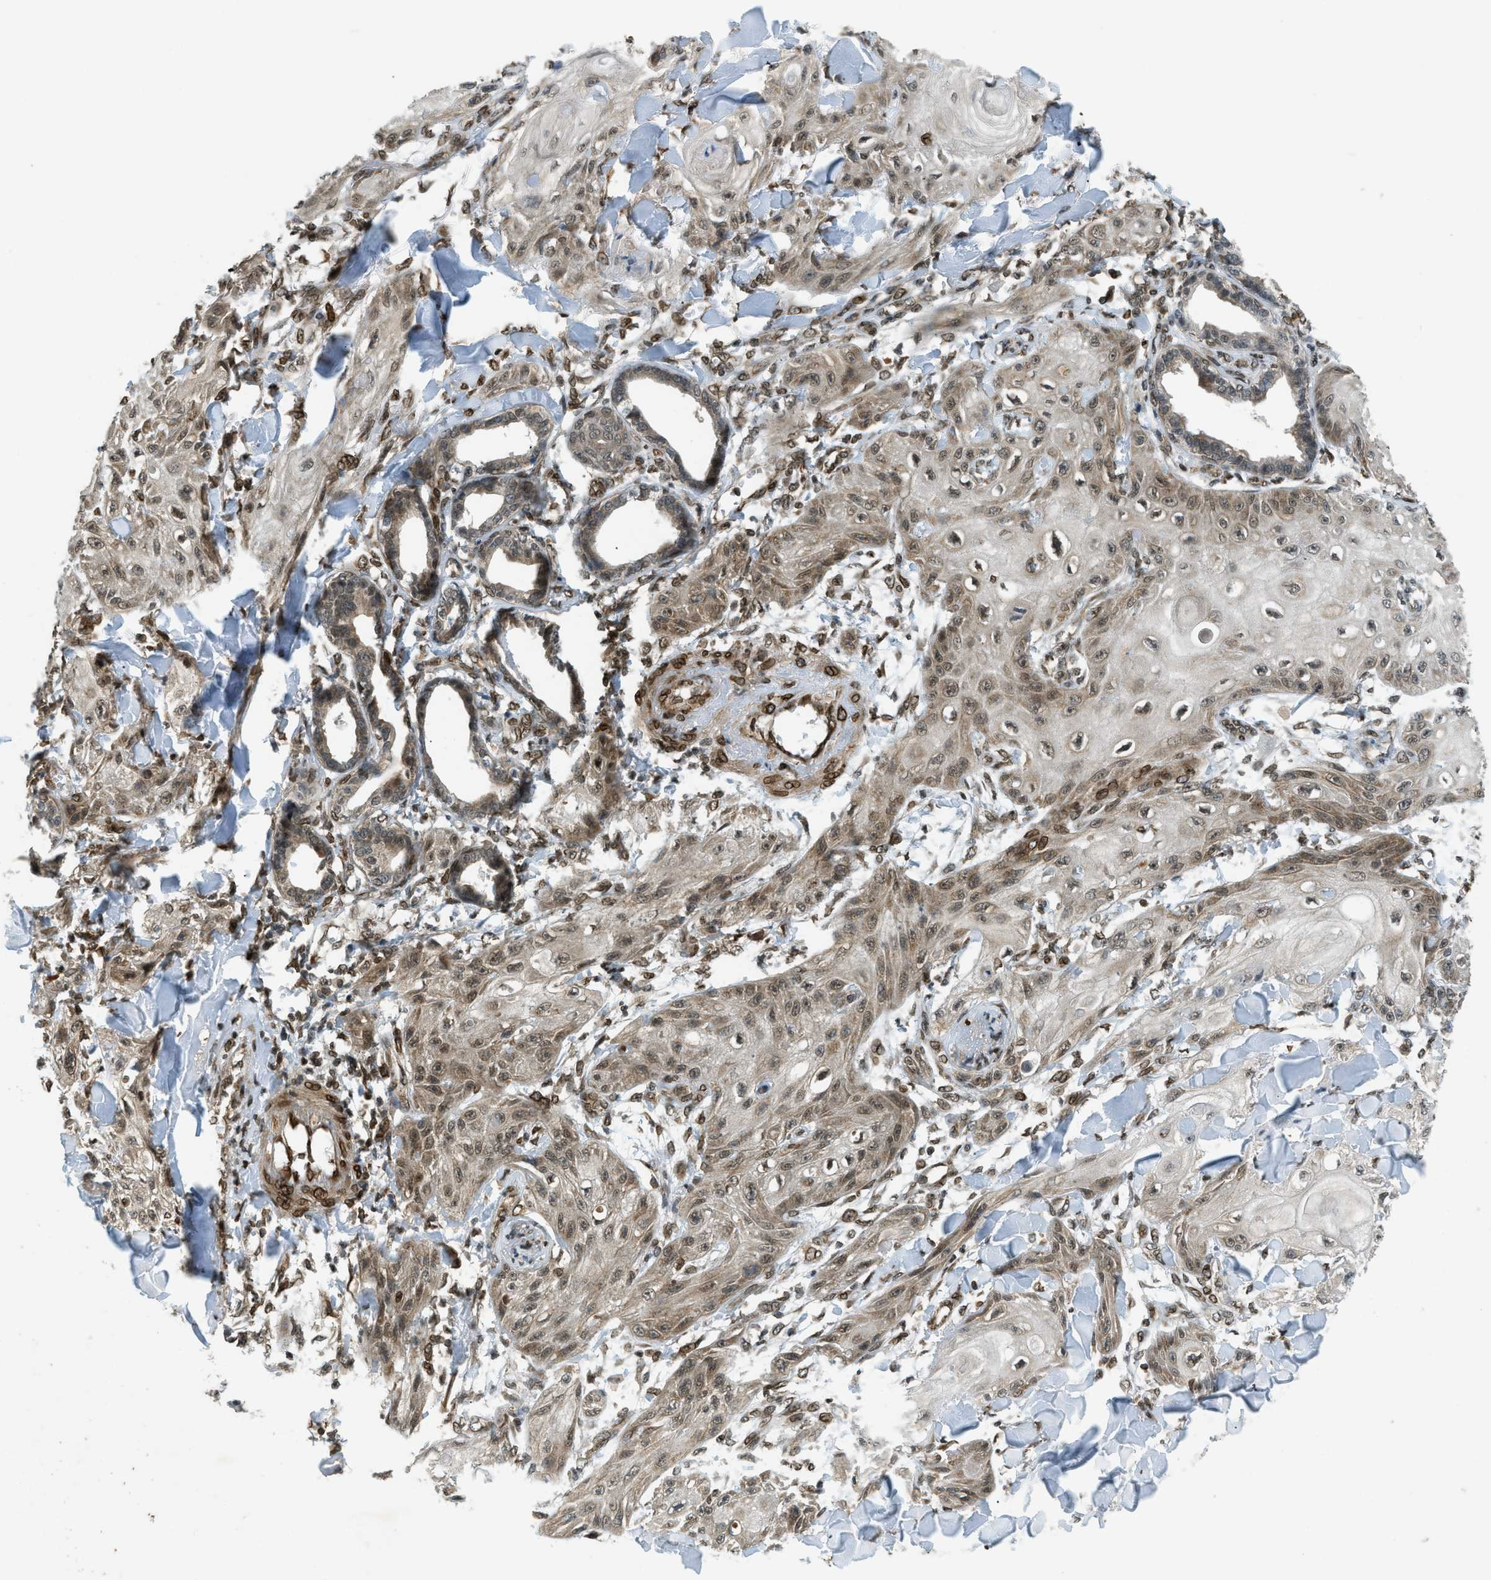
{"staining": {"intensity": "moderate", "quantity": "25%-75%", "location": "cytoplasmic/membranous,nuclear"}, "tissue": "skin cancer", "cell_type": "Tumor cells", "image_type": "cancer", "snomed": [{"axis": "morphology", "description": "Squamous cell carcinoma, NOS"}, {"axis": "topography", "description": "Skin"}], "caption": "This image reveals immunohistochemistry staining of human skin cancer, with medium moderate cytoplasmic/membranous and nuclear staining in about 25%-75% of tumor cells.", "gene": "SYNE1", "patient": {"sex": "male", "age": 74}}